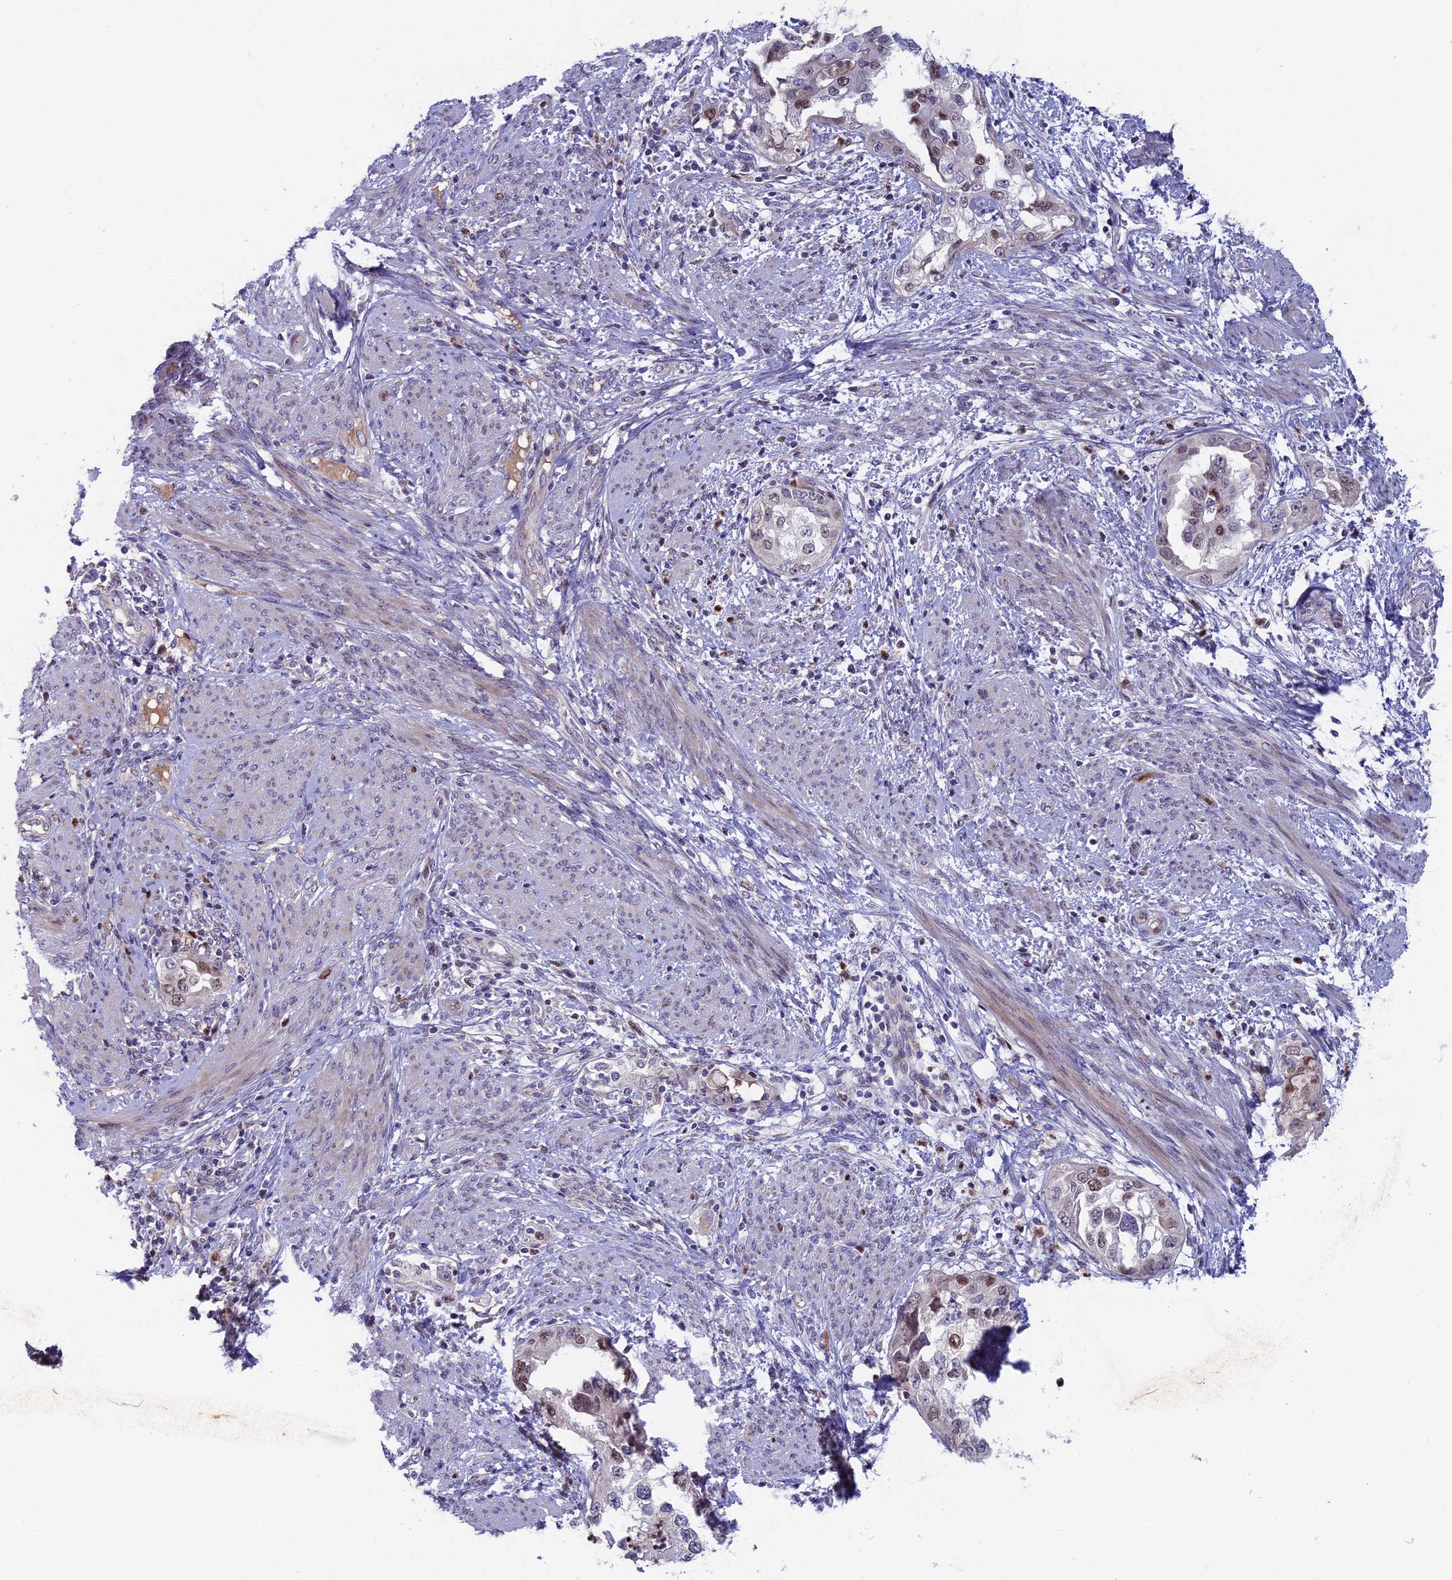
{"staining": {"intensity": "moderate", "quantity": "25%-75%", "location": "nuclear"}, "tissue": "endometrial cancer", "cell_type": "Tumor cells", "image_type": "cancer", "snomed": [{"axis": "morphology", "description": "Adenocarcinoma, NOS"}, {"axis": "topography", "description": "Endometrium"}], "caption": "Tumor cells show moderate nuclear expression in about 25%-75% of cells in adenocarcinoma (endometrial).", "gene": "LIG1", "patient": {"sex": "female", "age": 85}}